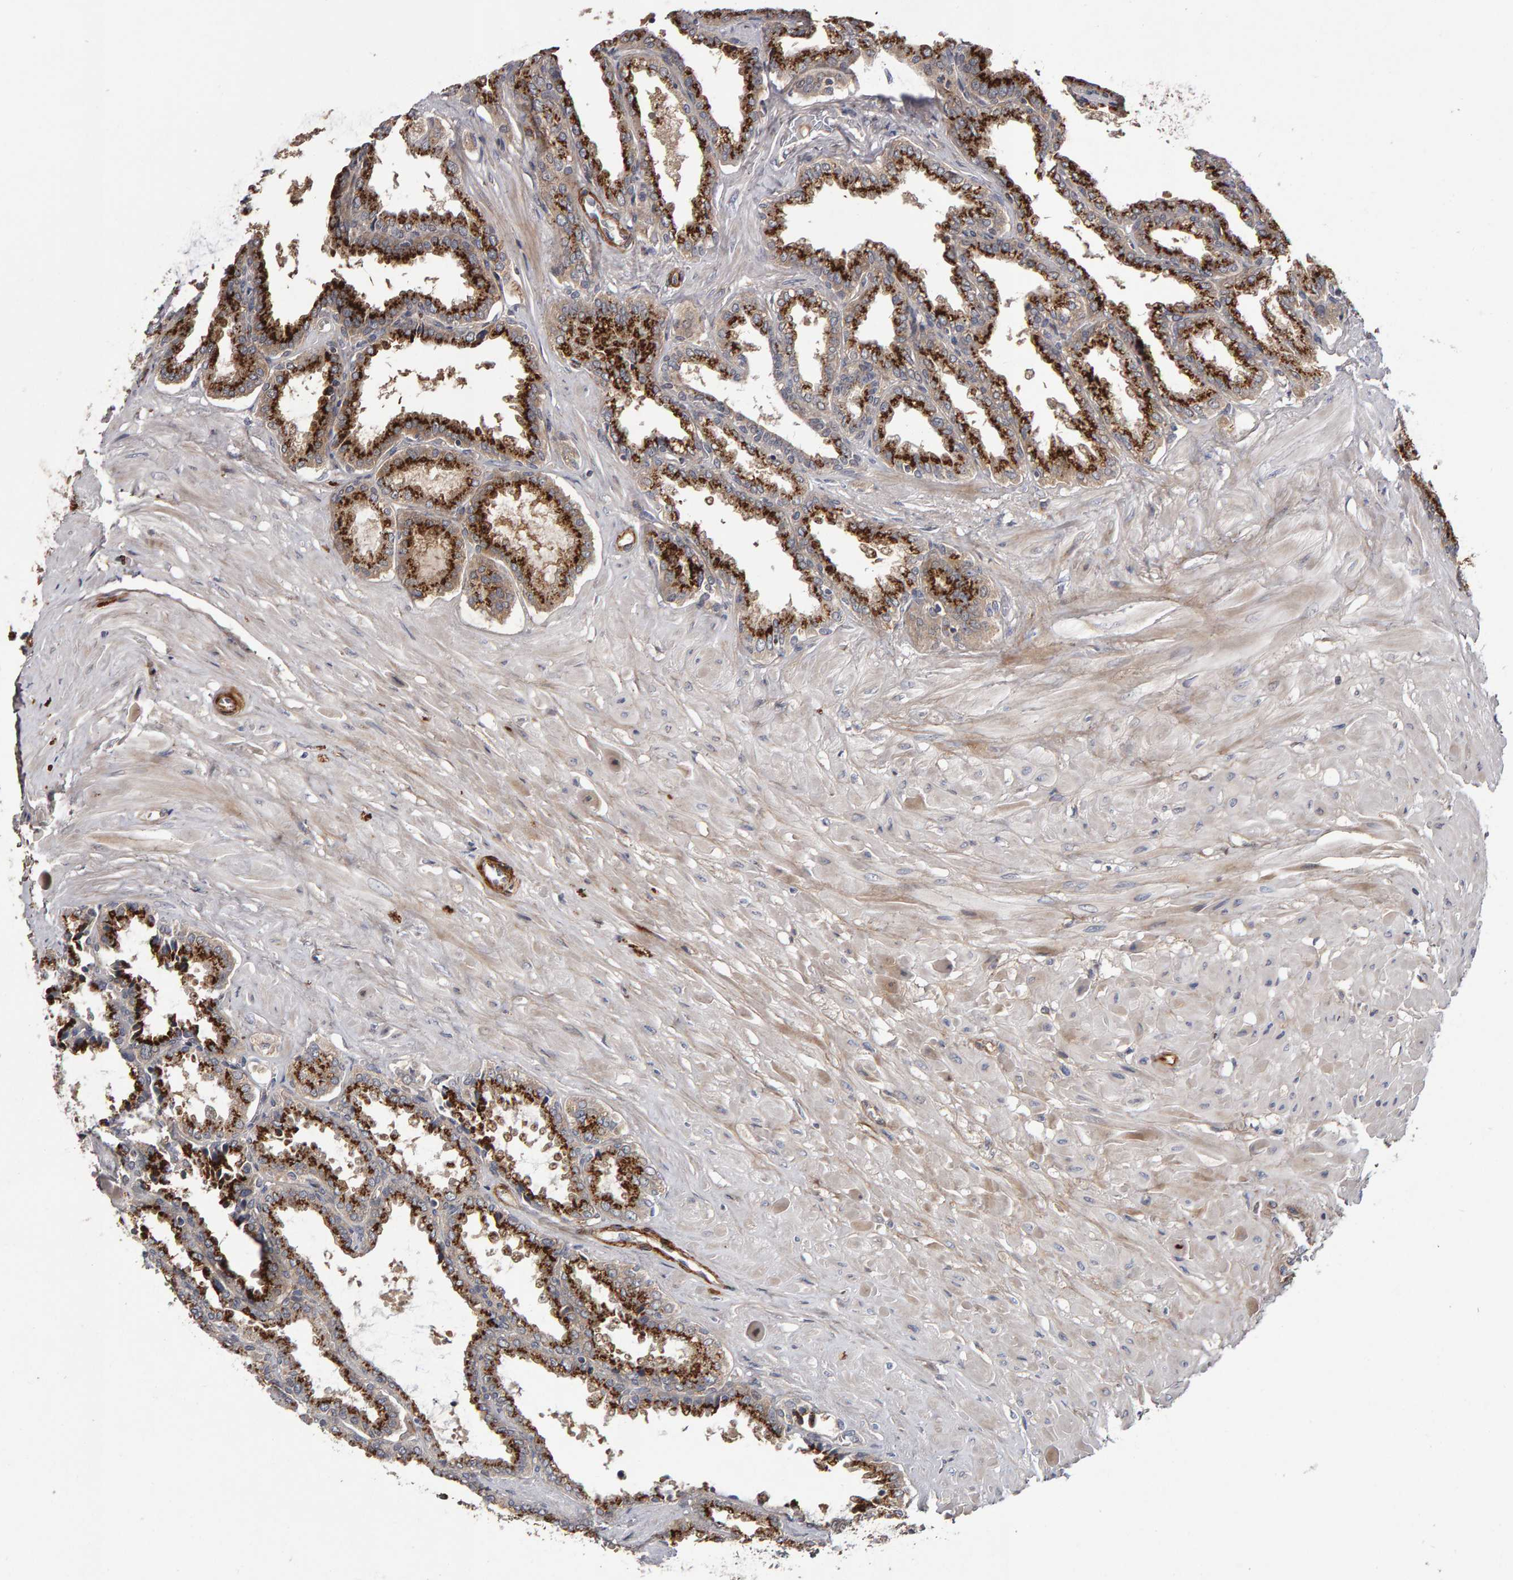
{"staining": {"intensity": "strong", "quantity": ">75%", "location": "cytoplasmic/membranous"}, "tissue": "seminal vesicle", "cell_type": "Glandular cells", "image_type": "normal", "snomed": [{"axis": "morphology", "description": "Normal tissue, NOS"}, {"axis": "topography", "description": "Seminal veicle"}], "caption": "A brown stain labels strong cytoplasmic/membranous staining of a protein in glandular cells of benign seminal vesicle. (Brightfield microscopy of DAB IHC at high magnification).", "gene": "CANT1", "patient": {"sex": "male", "age": 46}}